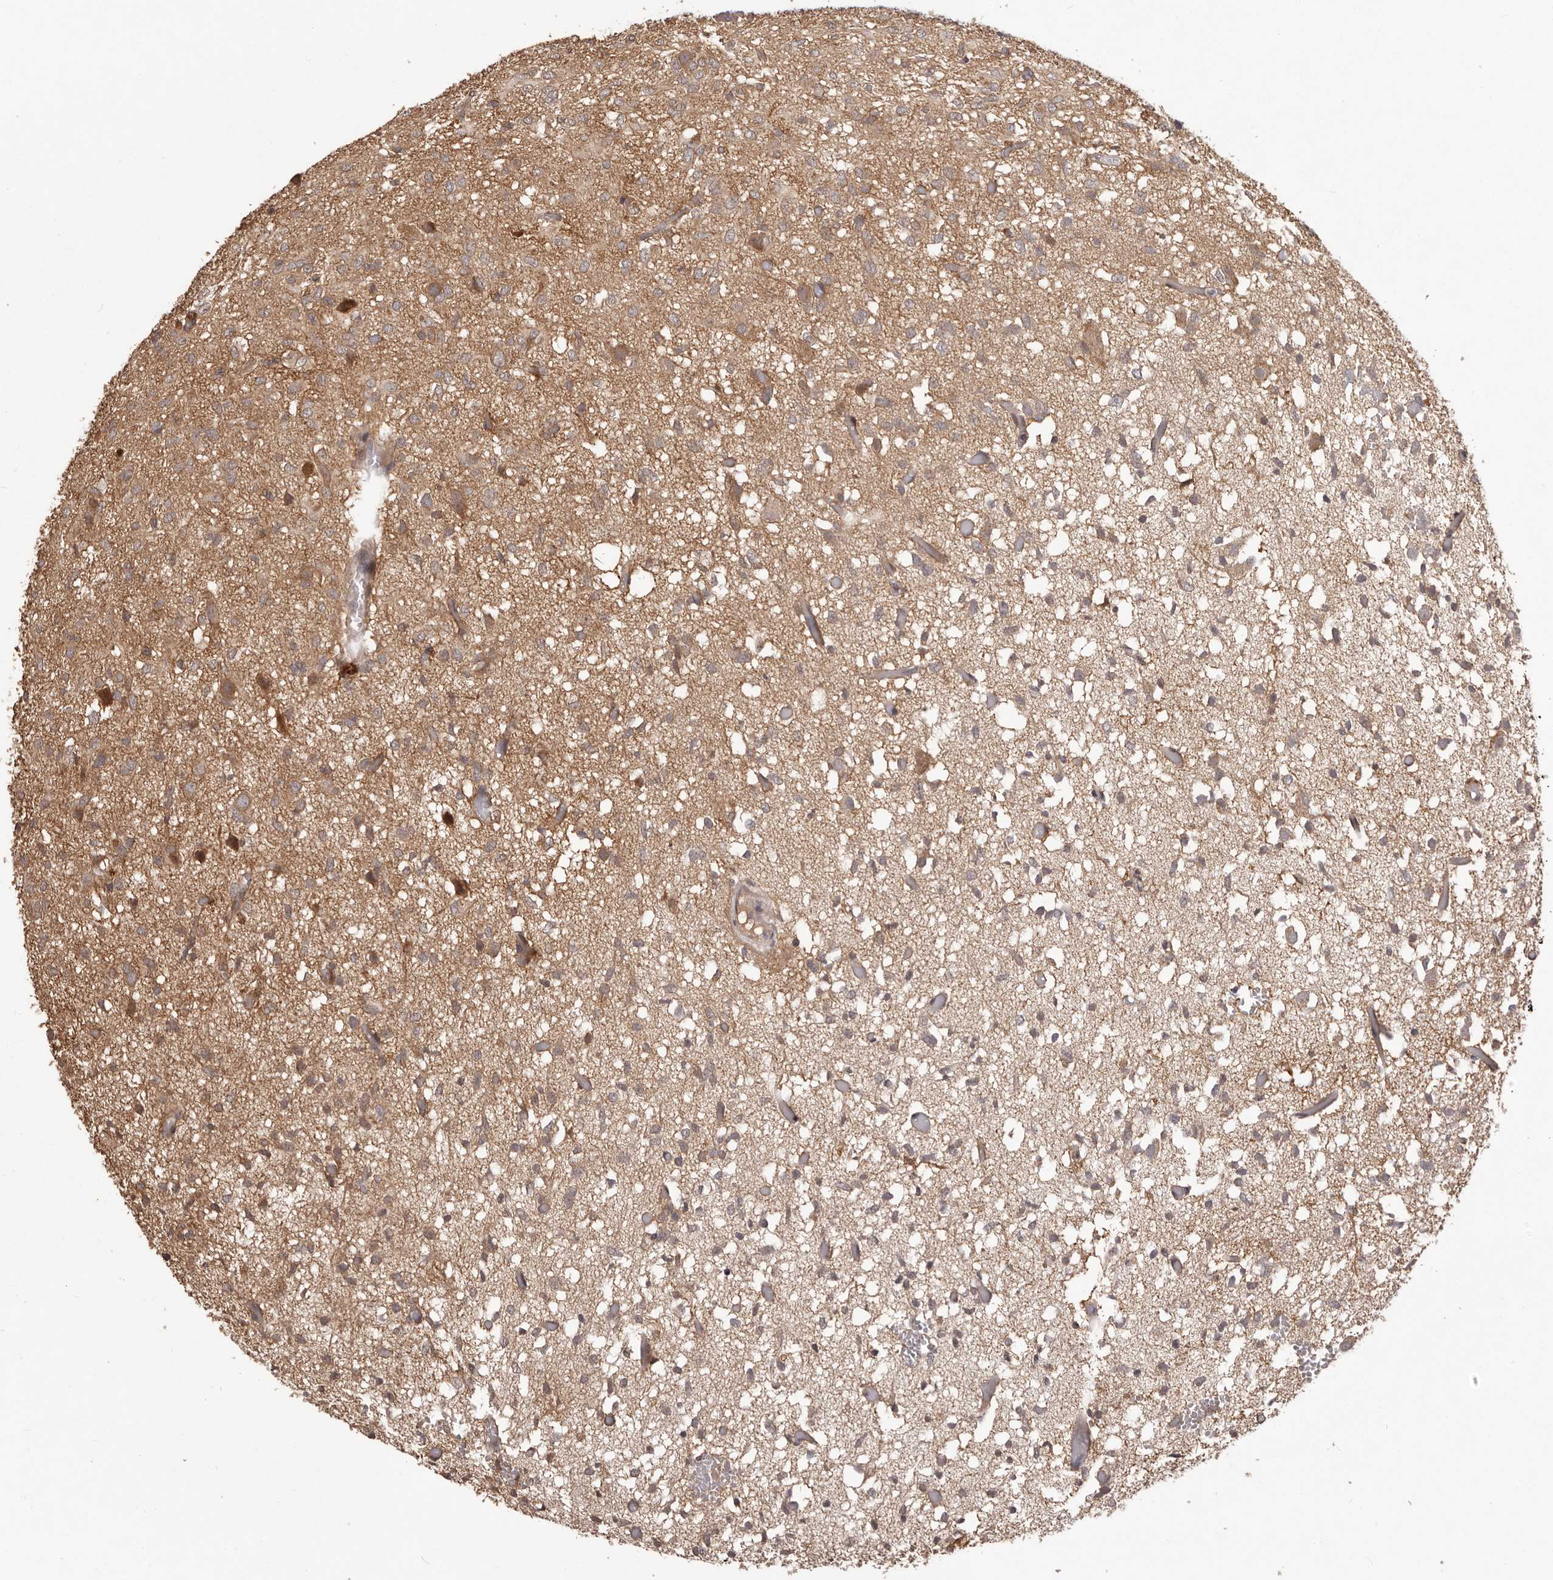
{"staining": {"intensity": "weak", "quantity": "25%-75%", "location": "cytoplasmic/membranous"}, "tissue": "glioma", "cell_type": "Tumor cells", "image_type": "cancer", "snomed": [{"axis": "morphology", "description": "Glioma, malignant, High grade"}, {"axis": "topography", "description": "Brain"}], "caption": "A histopathology image of malignant glioma (high-grade) stained for a protein reveals weak cytoplasmic/membranous brown staining in tumor cells.", "gene": "MTO1", "patient": {"sex": "female", "age": 59}}